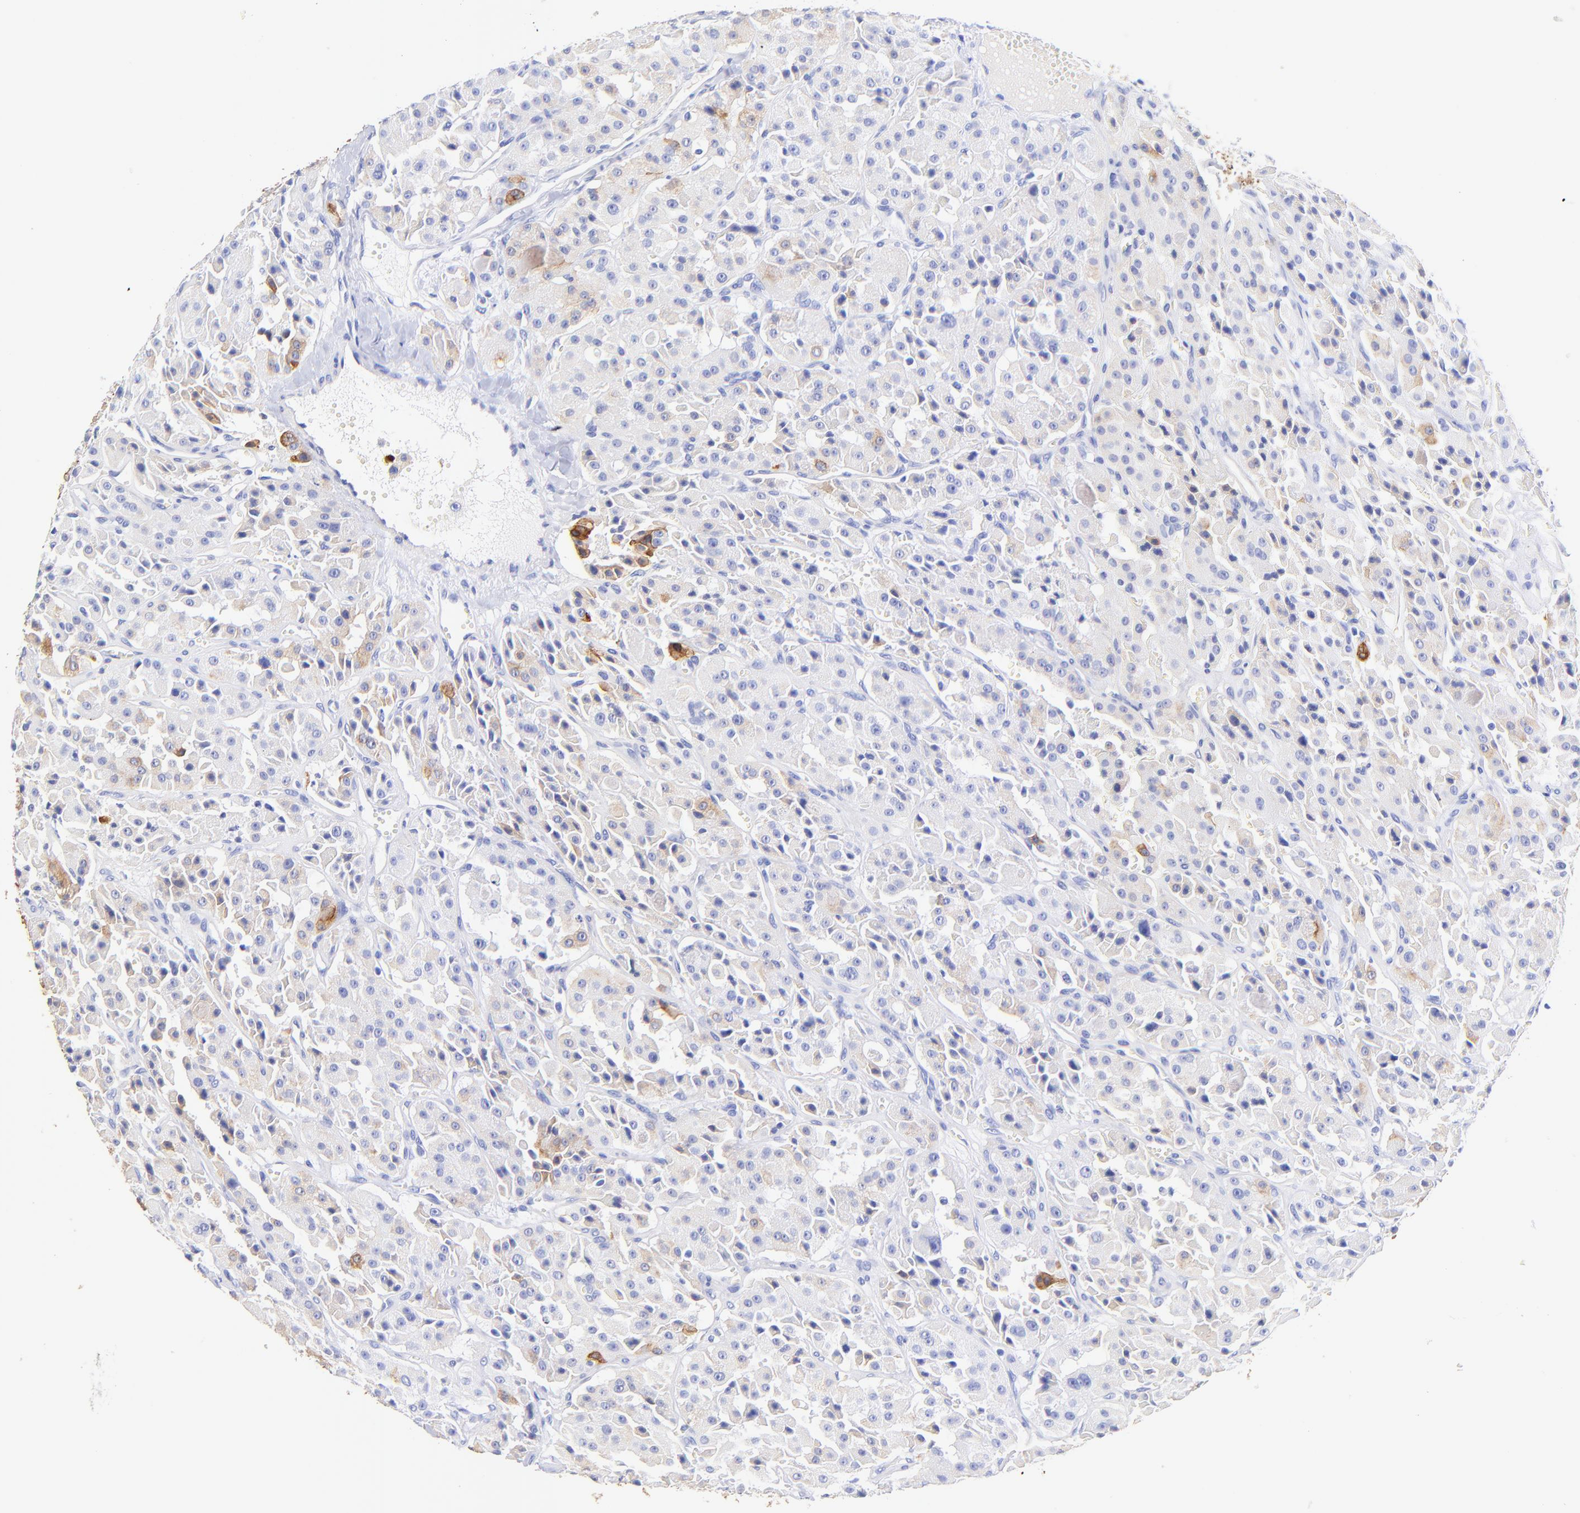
{"staining": {"intensity": "strong", "quantity": "<25%", "location": "cytoplasmic/membranous"}, "tissue": "thyroid cancer", "cell_type": "Tumor cells", "image_type": "cancer", "snomed": [{"axis": "morphology", "description": "Carcinoma, NOS"}, {"axis": "topography", "description": "Thyroid gland"}], "caption": "This histopathology image demonstrates carcinoma (thyroid) stained with immunohistochemistry (IHC) to label a protein in brown. The cytoplasmic/membranous of tumor cells show strong positivity for the protein. Nuclei are counter-stained blue.", "gene": "KRT19", "patient": {"sex": "male", "age": 76}}